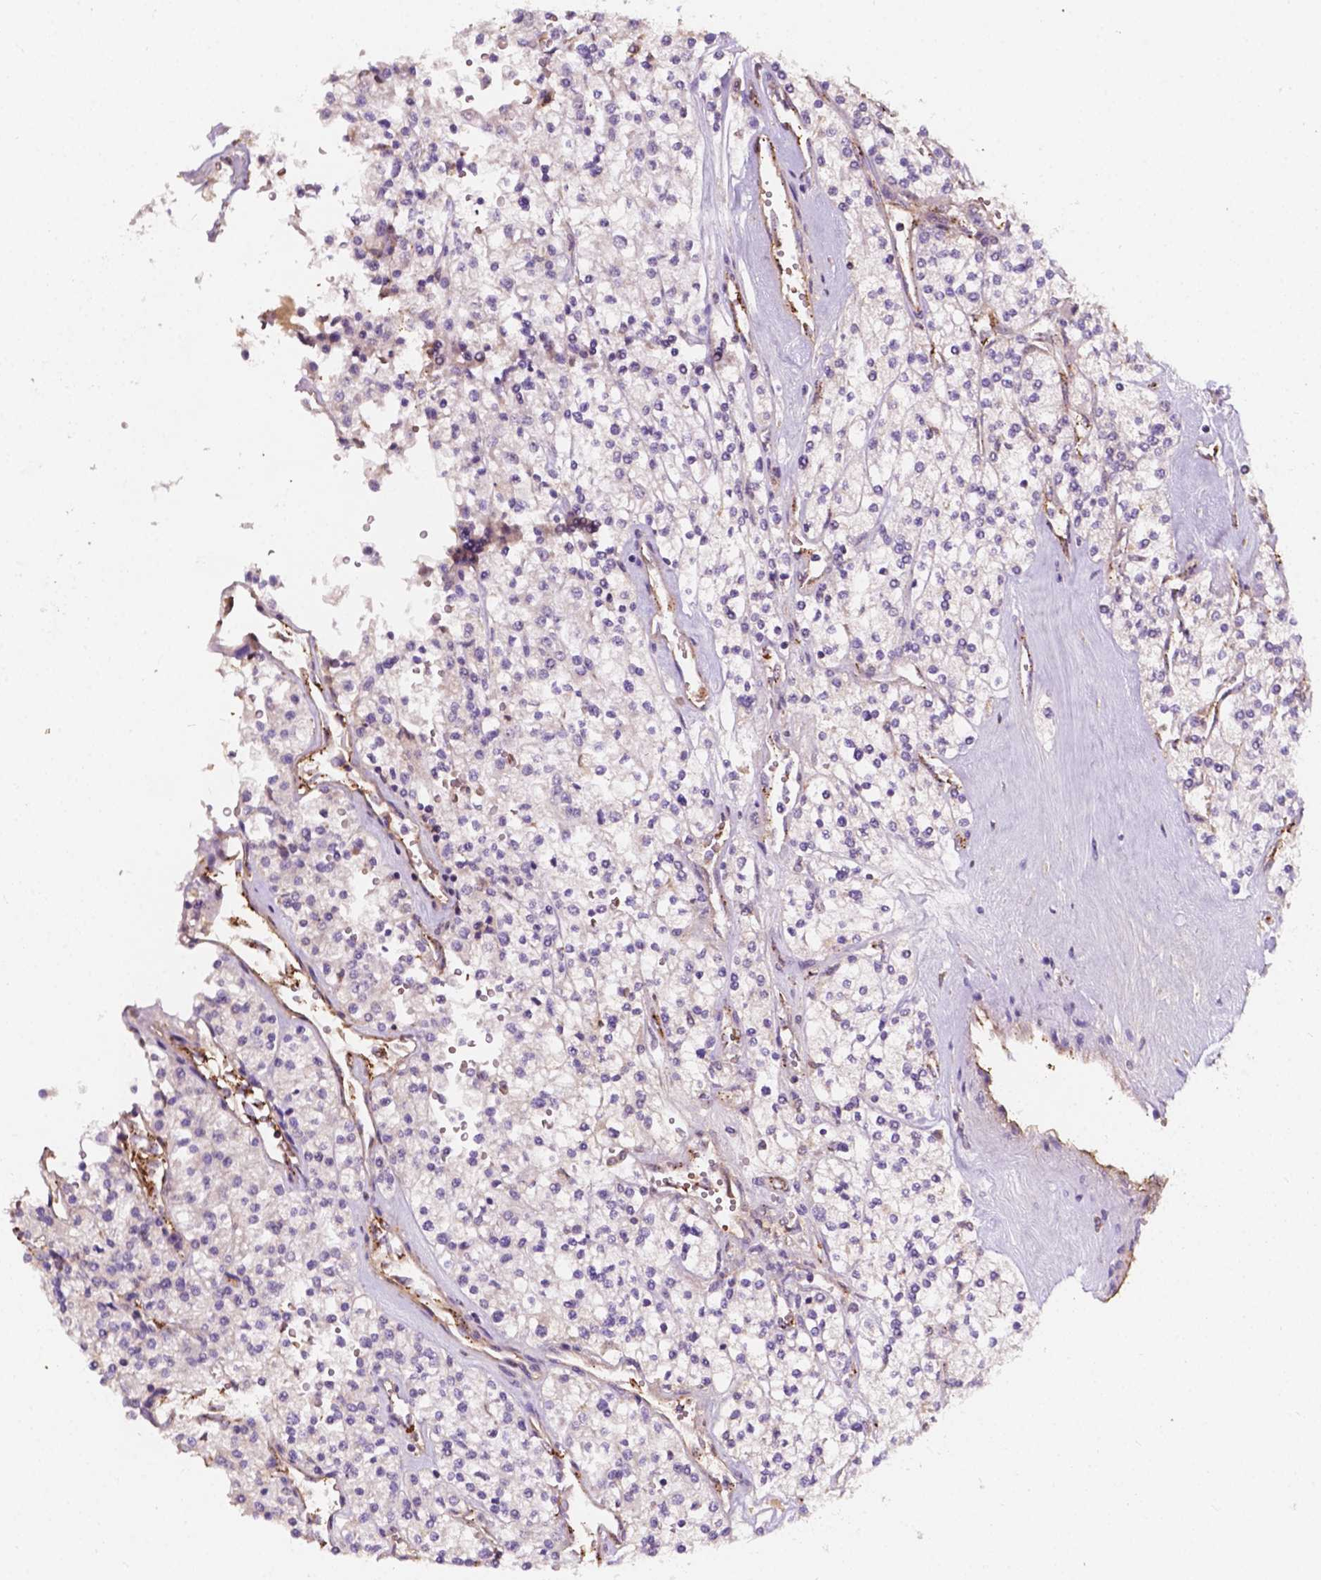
{"staining": {"intensity": "negative", "quantity": "none", "location": "none"}, "tissue": "renal cancer", "cell_type": "Tumor cells", "image_type": "cancer", "snomed": [{"axis": "morphology", "description": "Adenocarcinoma, NOS"}, {"axis": "topography", "description": "Kidney"}], "caption": "Protein analysis of renal cancer (adenocarcinoma) displays no significant expression in tumor cells. (DAB IHC with hematoxylin counter stain).", "gene": "SLC22A4", "patient": {"sex": "male", "age": 80}}